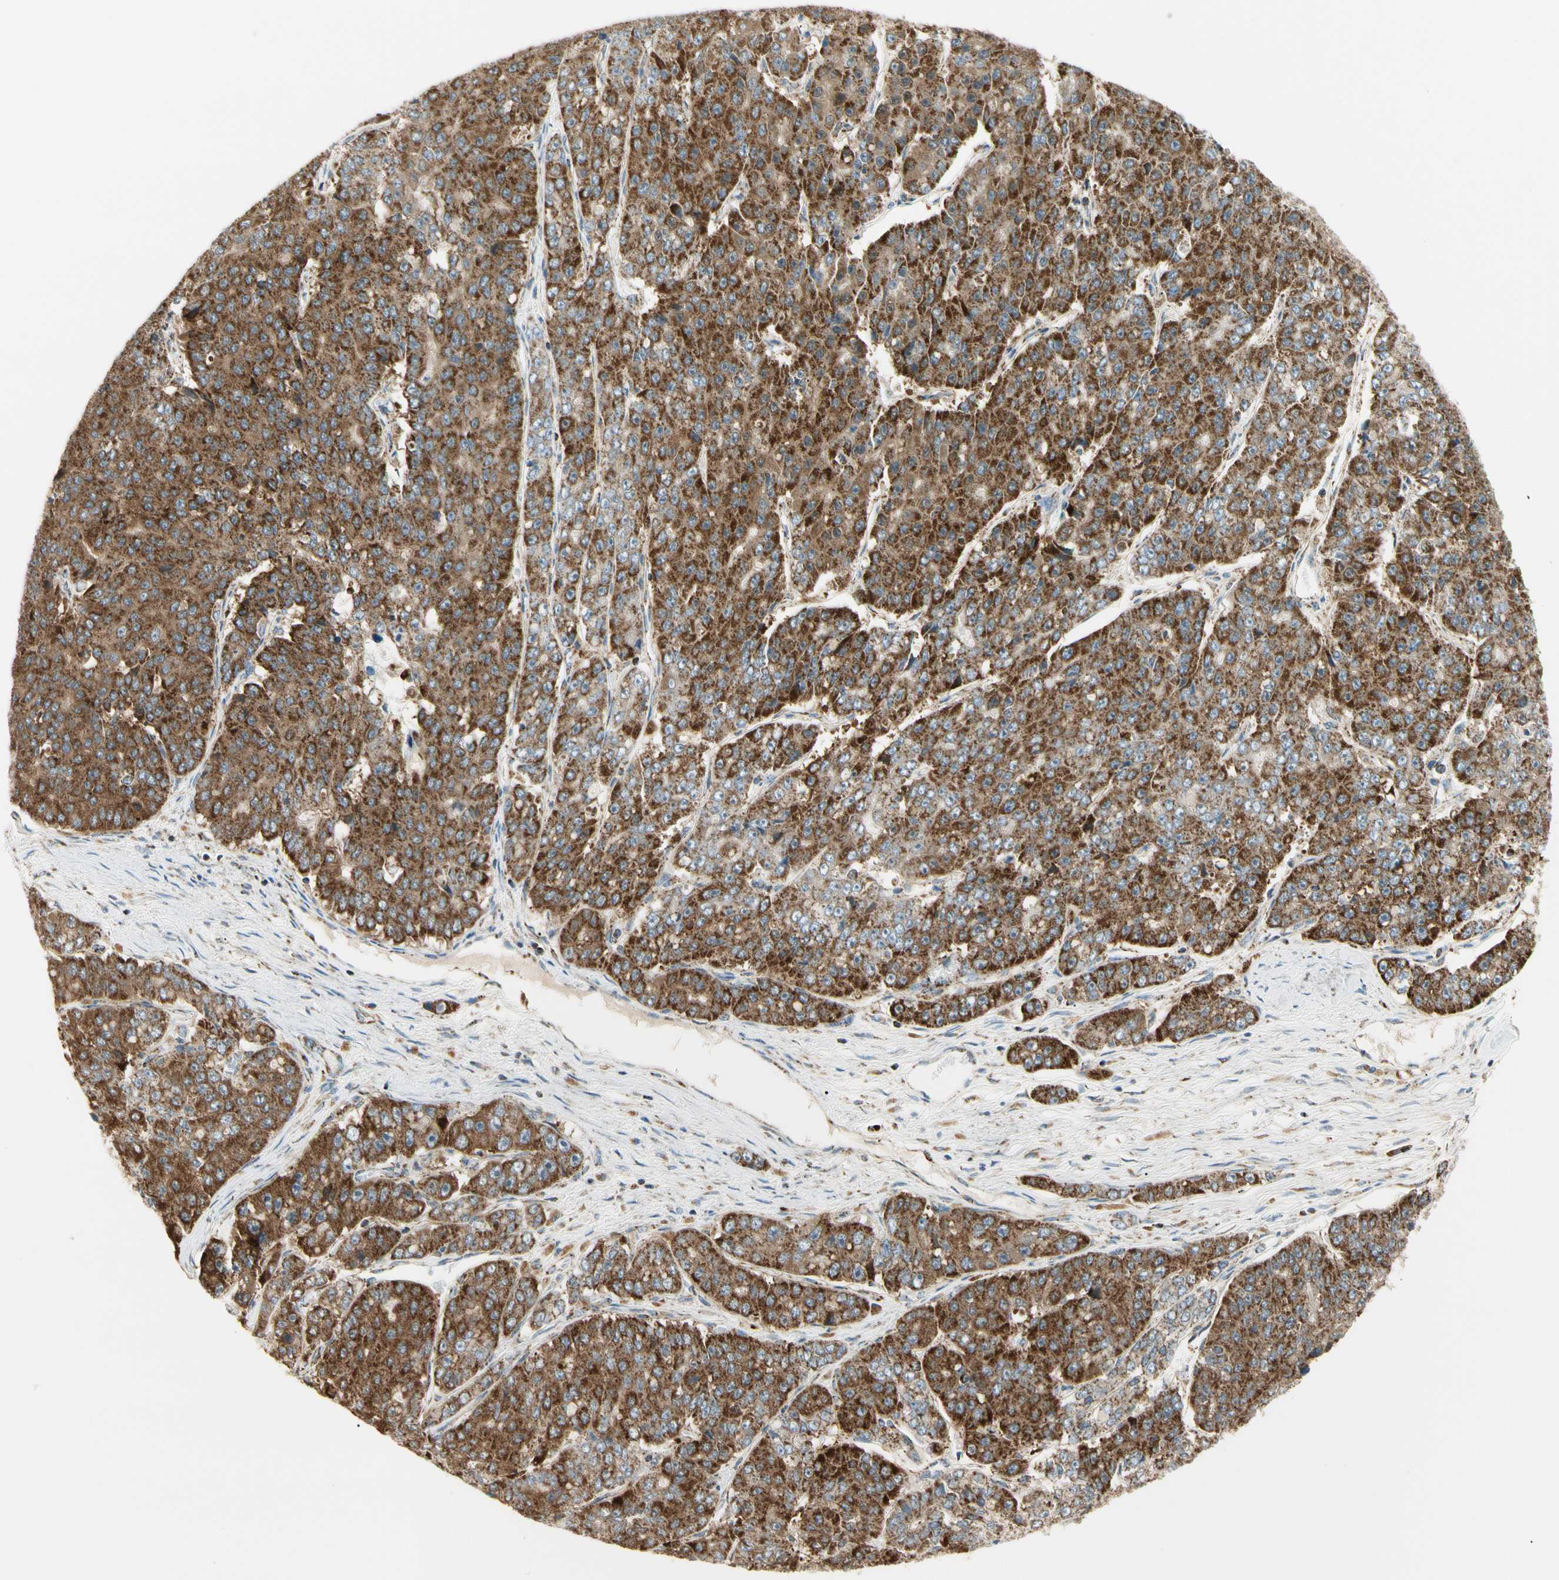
{"staining": {"intensity": "strong", "quantity": ">75%", "location": "cytoplasmic/membranous"}, "tissue": "pancreatic cancer", "cell_type": "Tumor cells", "image_type": "cancer", "snomed": [{"axis": "morphology", "description": "Adenocarcinoma, NOS"}, {"axis": "topography", "description": "Pancreas"}], "caption": "A high-resolution photomicrograph shows IHC staining of pancreatic adenocarcinoma, which exhibits strong cytoplasmic/membranous staining in approximately >75% of tumor cells.", "gene": "TBC1D10A", "patient": {"sex": "male", "age": 50}}